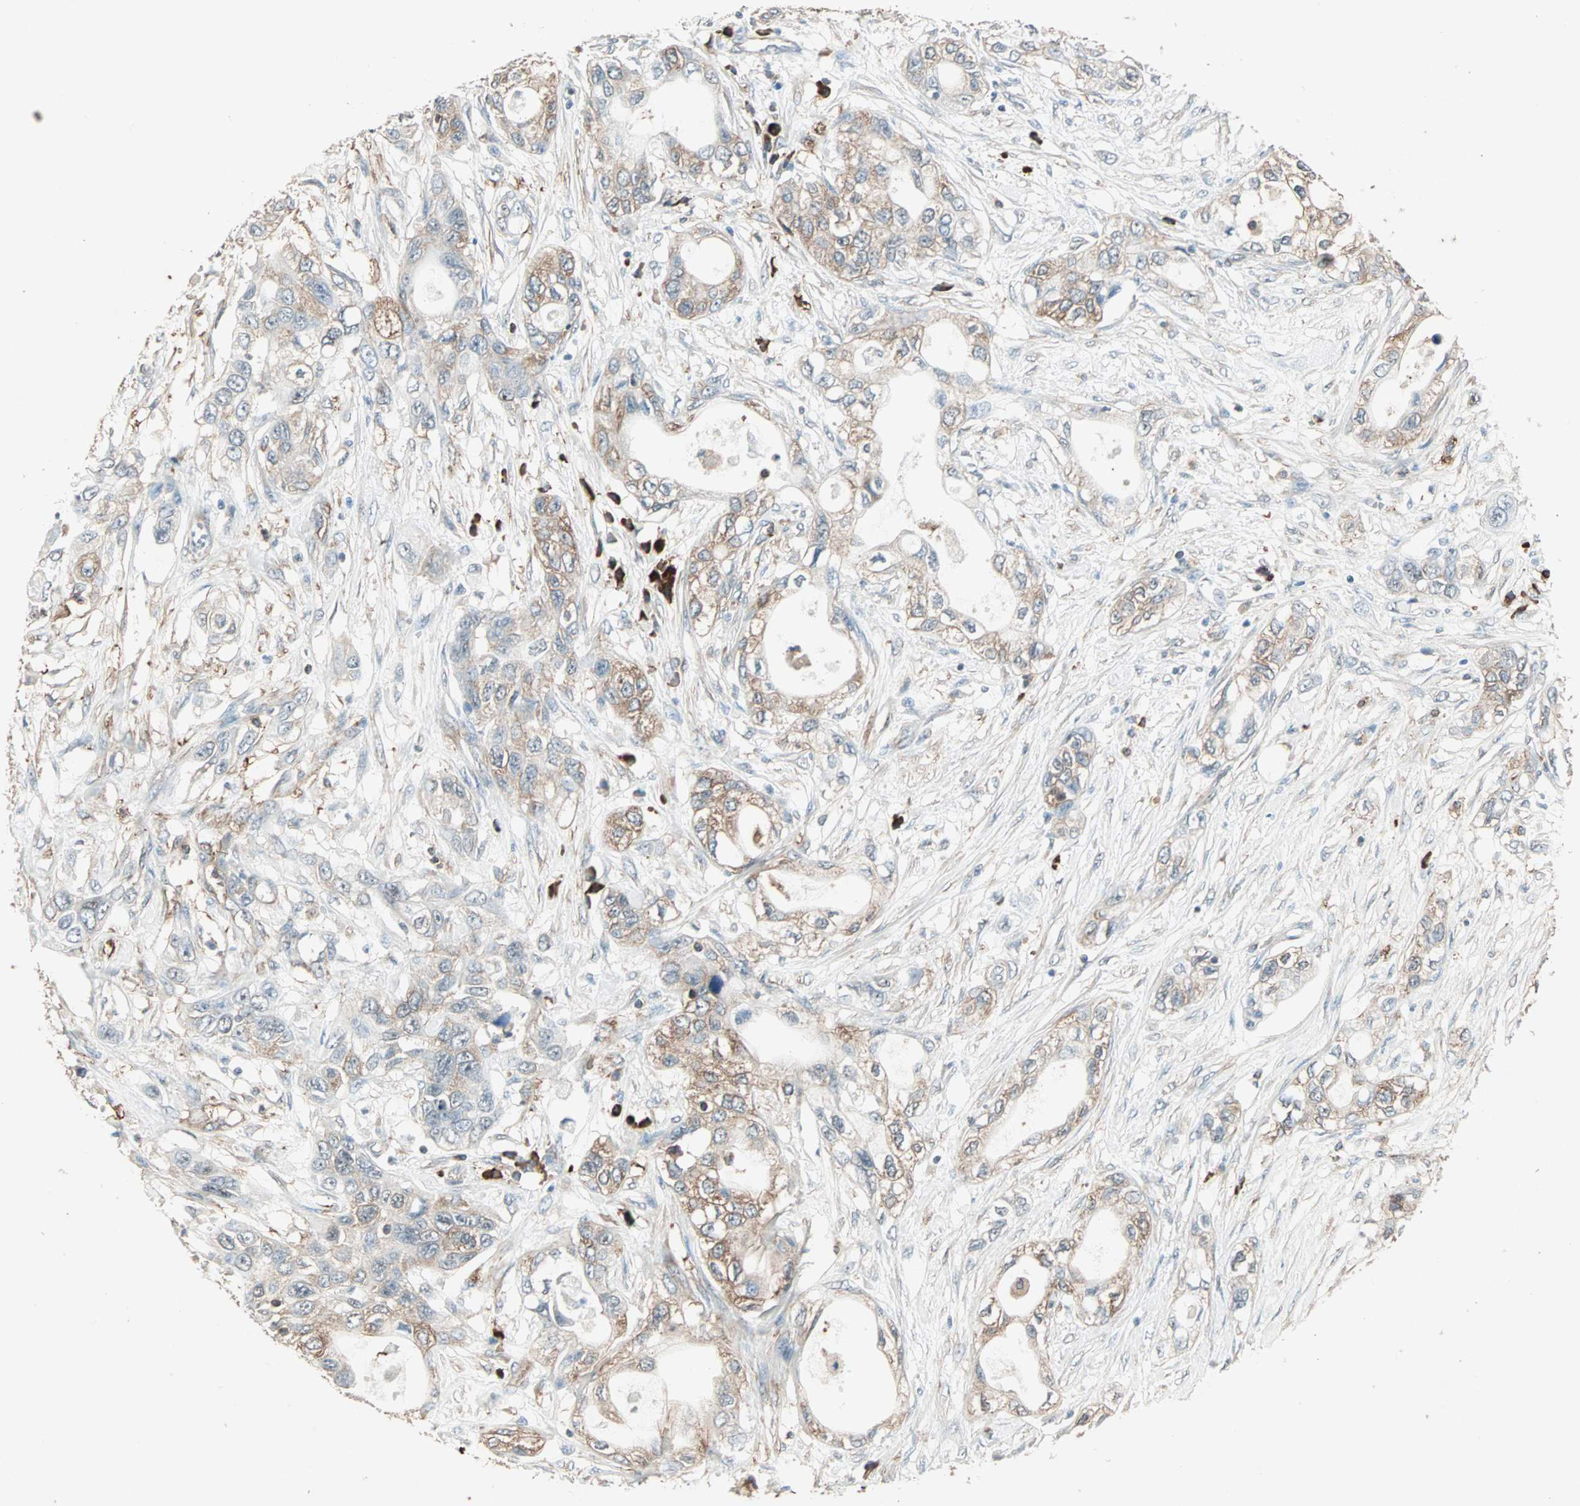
{"staining": {"intensity": "moderate", "quantity": "<25%", "location": "cytoplasmic/membranous"}, "tissue": "pancreatic cancer", "cell_type": "Tumor cells", "image_type": "cancer", "snomed": [{"axis": "morphology", "description": "Adenocarcinoma, NOS"}, {"axis": "topography", "description": "Pancreas"}], "caption": "An immunohistochemistry micrograph of neoplastic tissue is shown. Protein staining in brown labels moderate cytoplasmic/membranous positivity in pancreatic cancer within tumor cells. The staining was performed using DAB (3,3'-diaminobenzidine), with brown indicating positive protein expression. Nuclei are stained blue with hematoxylin.", "gene": "MMP3", "patient": {"sex": "female", "age": 70}}